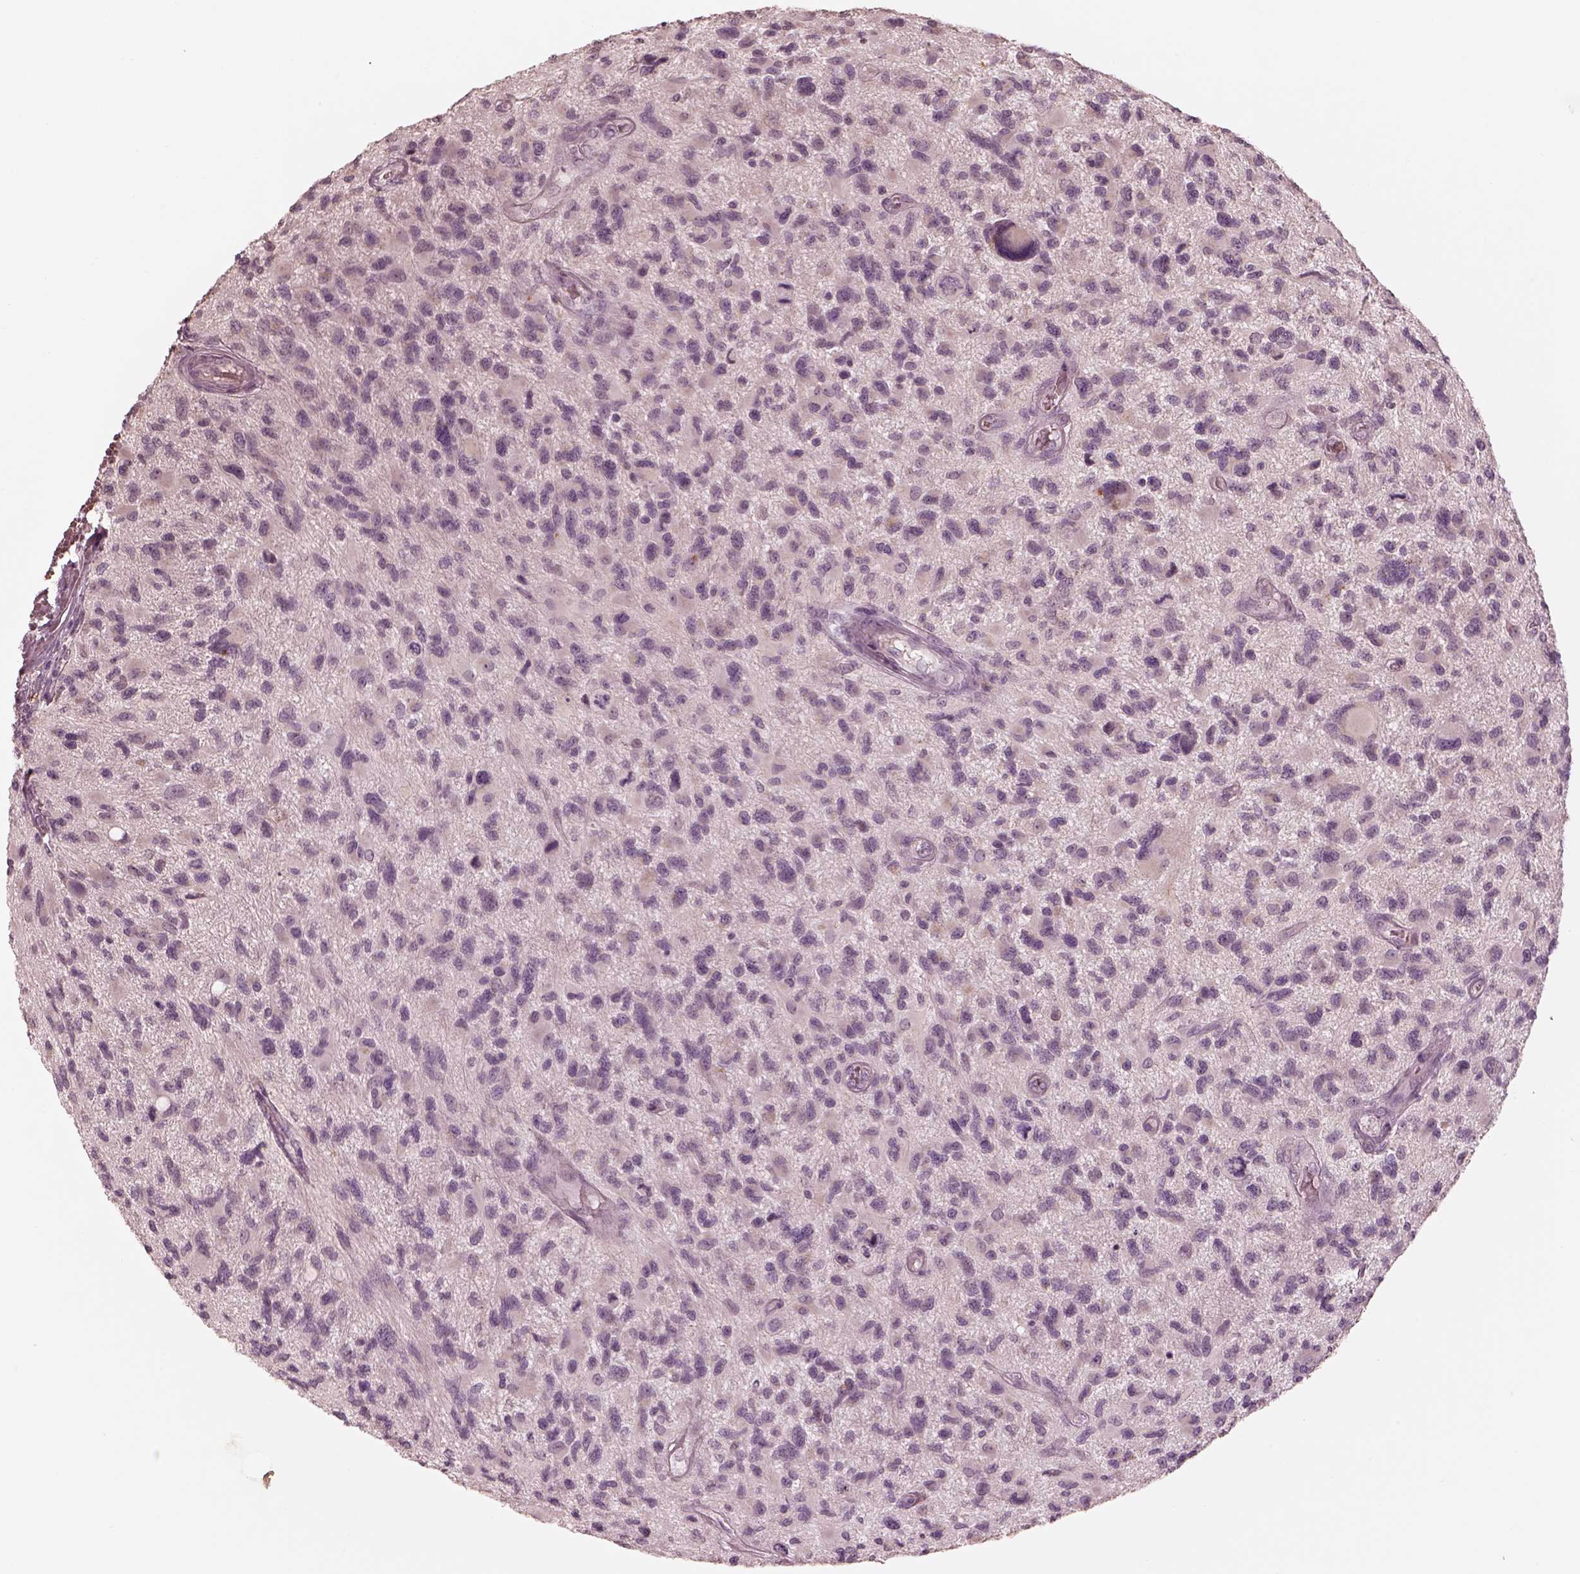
{"staining": {"intensity": "negative", "quantity": "none", "location": "none"}, "tissue": "glioma", "cell_type": "Tumor cells", "image_type": "cancer", "snomed": [{"axis": "morphology", "description": "Glioma, malignant, NOS"}, {"axis": "morphology", "description": "Glioma, malignant, High grade"}, {"axis": "topography", "description": "Brain"}], "caption": "High magnification brightfield microscopy of malignant high-grade glioma stained with DAB (brown) and counterstained with hematoxylin (blue): tumor cells show no significant expression.", "gene": "ANKLE1", "patient": {"sex": "female", "age": 71}}